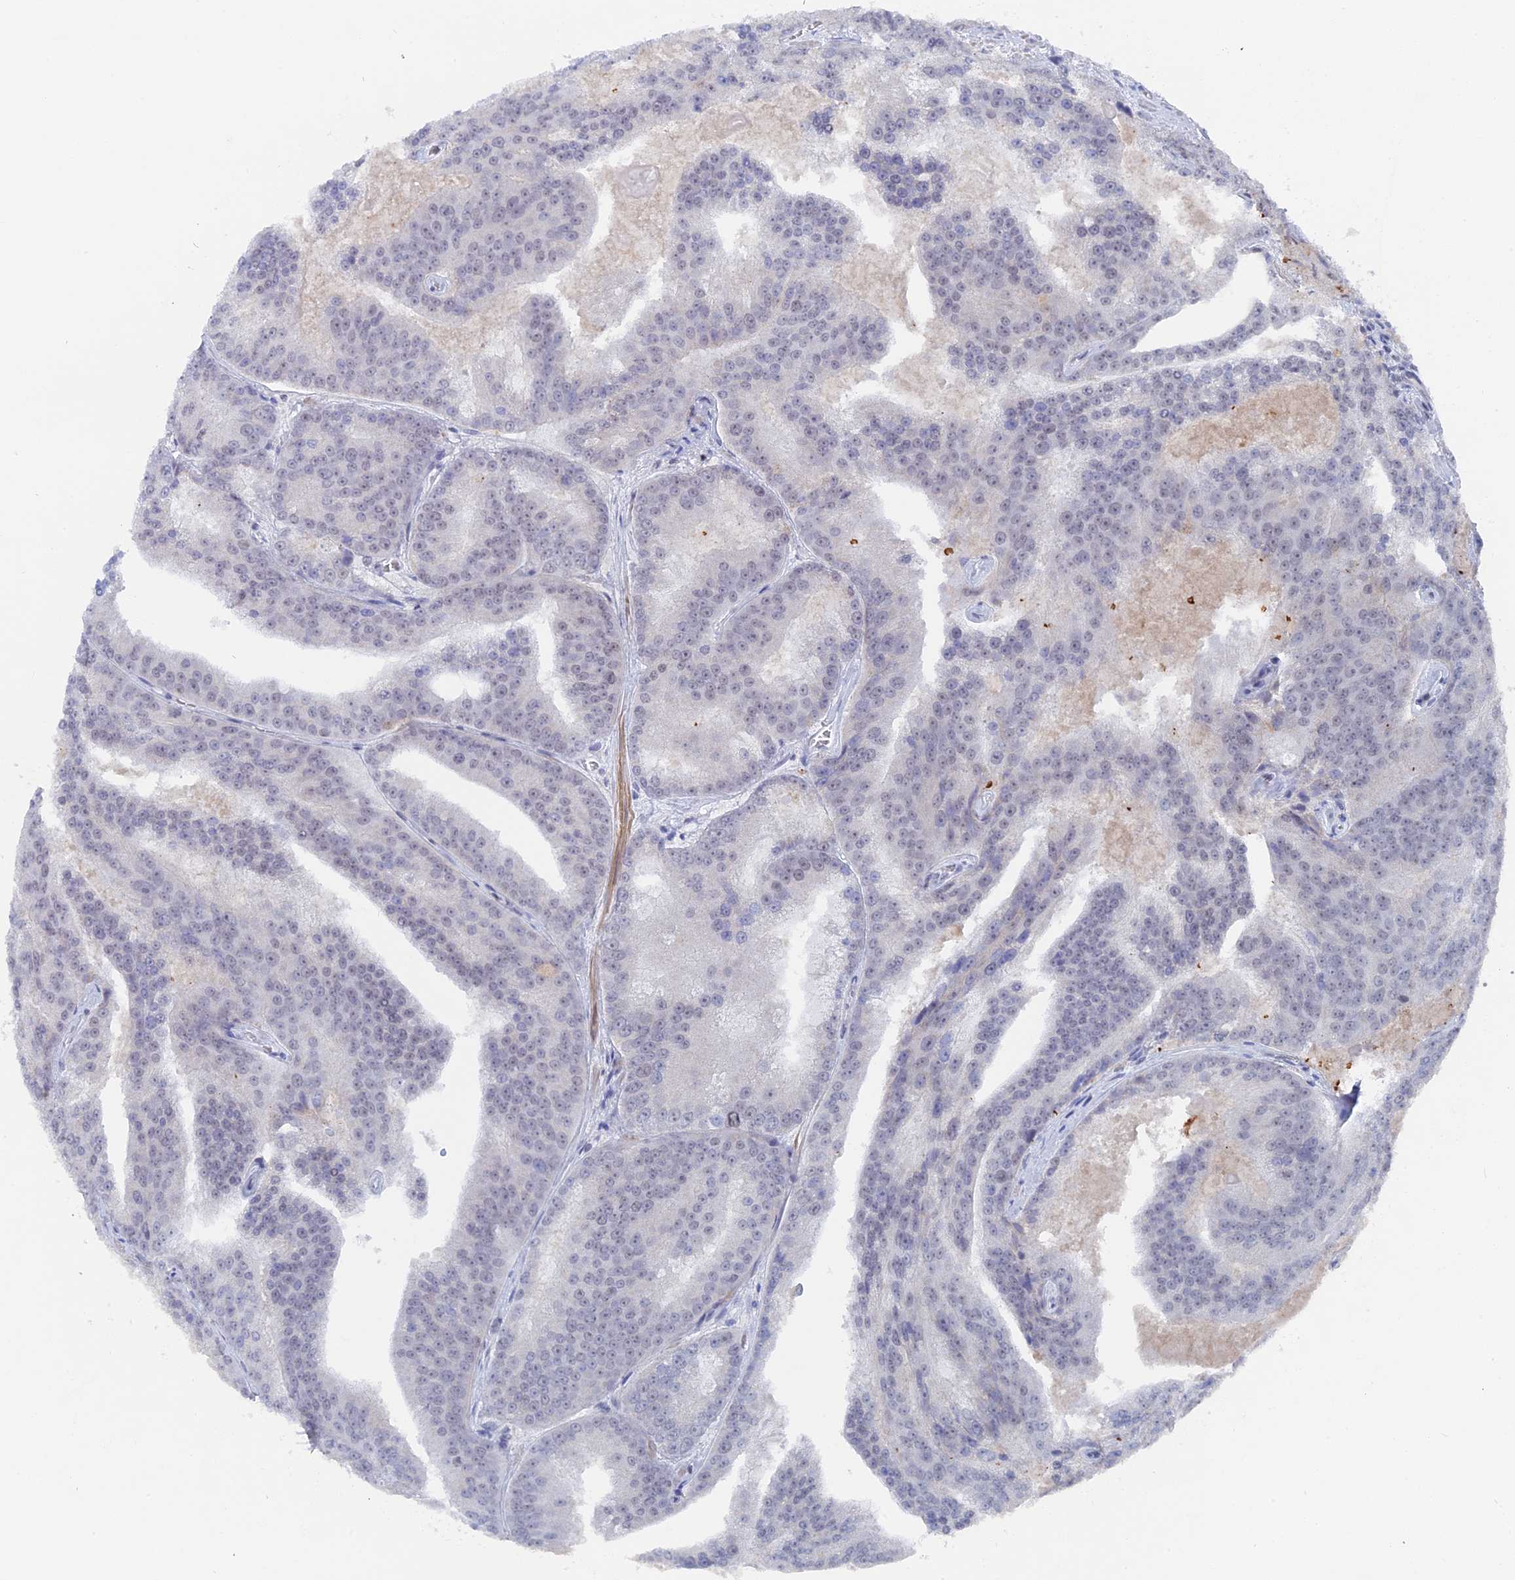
{"staining": {"intensity": "negative", "quantity": "none", "location": "none"}, "tissue": "prostate cancer", "cell_type": "Tumor cells", "image_type": "cancer", "snomed": [{"axis": "morphology", "description": "Adenocarcinoma, High grade"}, {"axis": "topography", "description": "Prostate"}], "caption": "Immunohistochemistry (IHC) image of neoplastic tissue: adenocarcinoma (high-grade) (prostate) stained with DAB demonstrates no significant protein expression in tumor cells.", "gene": "BRD2", "patient": {"sex": "male", "age": 61}}